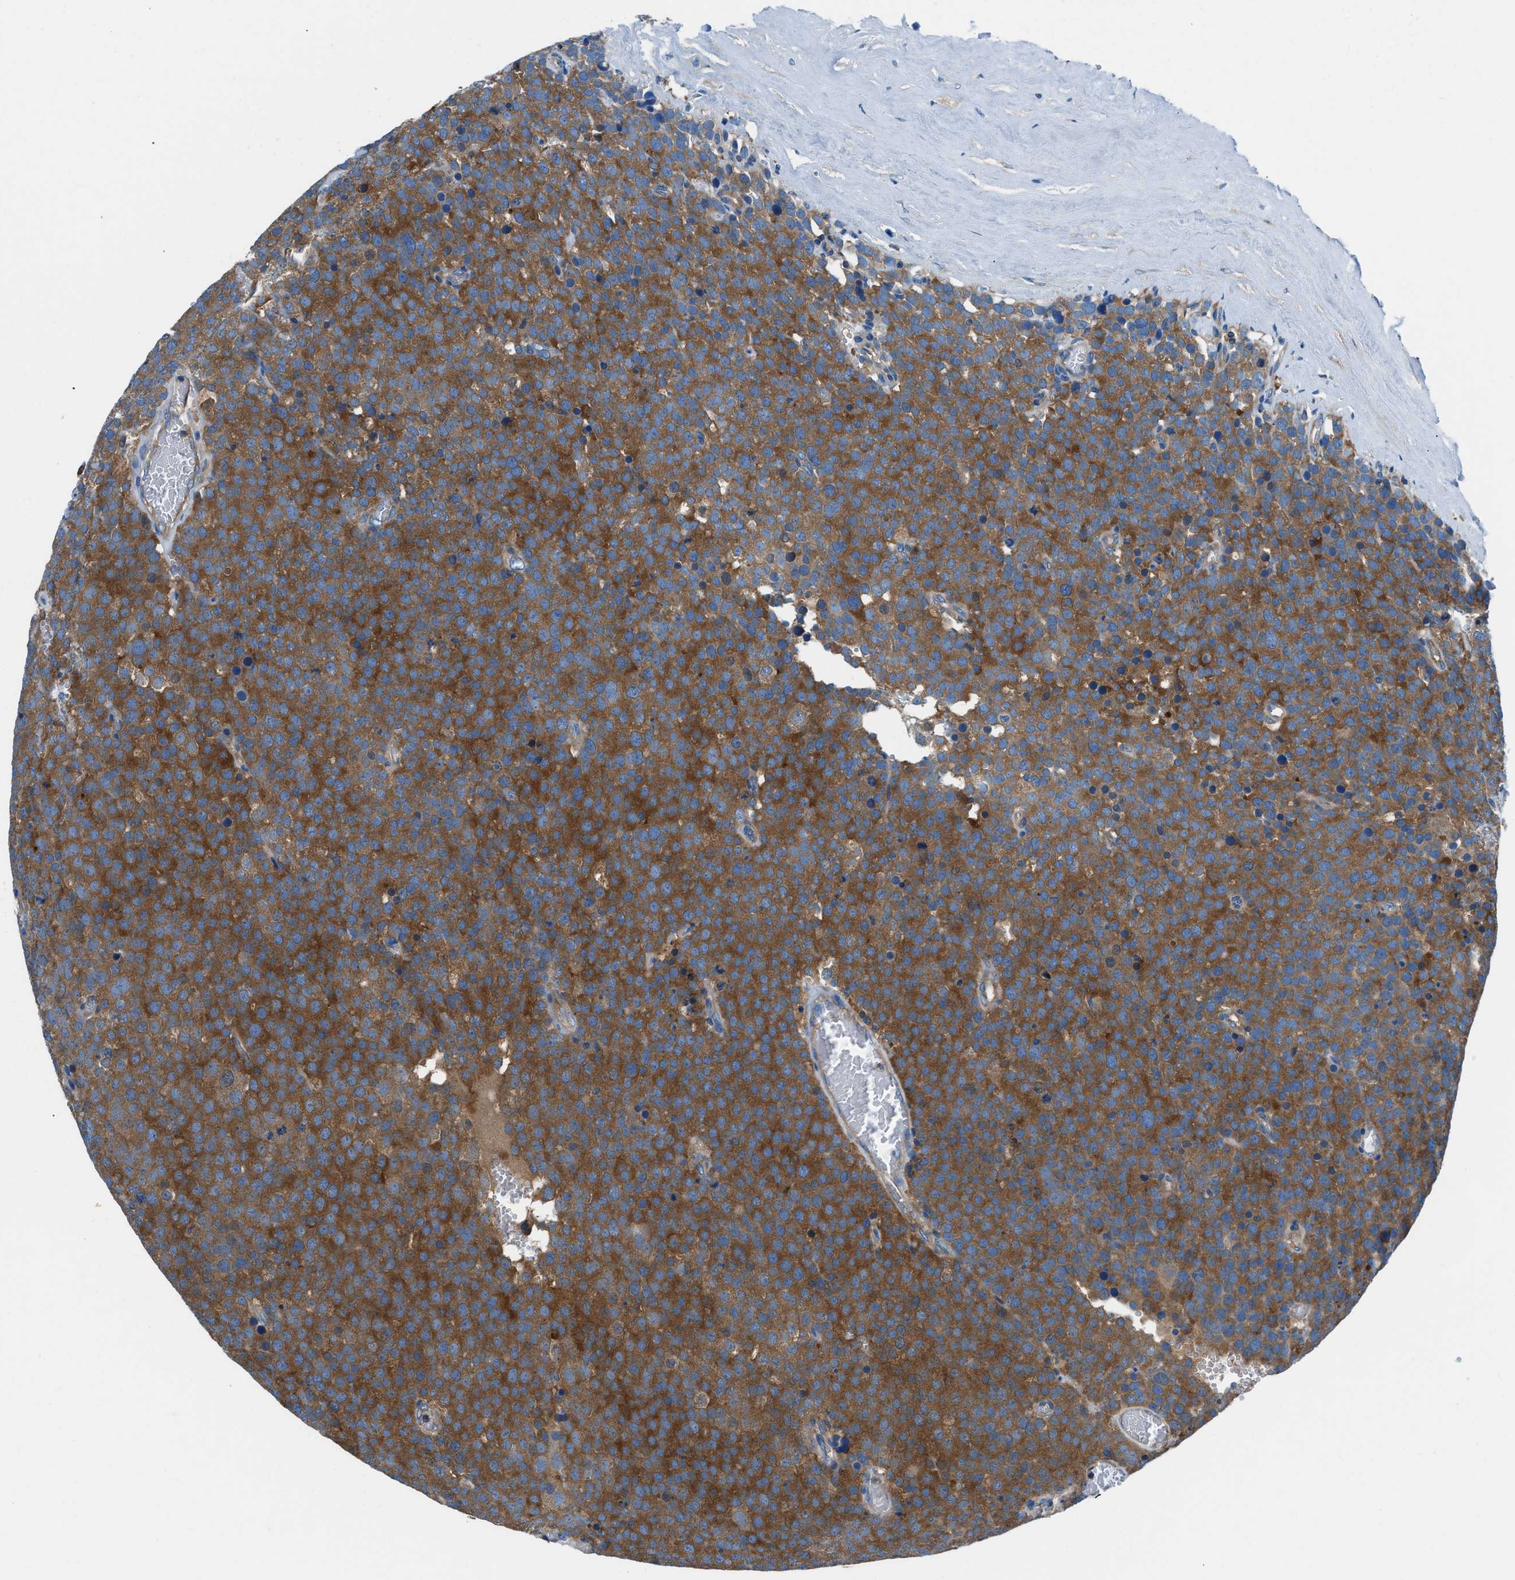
{"staining": {"intensity": "strong", "quantity": ">75%", "location": "cytoplasmic/membranous"}, "tissue": "testis cancer", "cell_type": "Tumor cells", "image_type": "cancer", "snomed": [{"axis": "morphology", "description": "Normal tissue, NOS"}, {"axis": "morphology", "description": "Seminoma, NOS"}, {"axis": "topography", "description": "Testis"}], "caption": "Testis cancer tissue shows strong cytoplasmic/membranous expression in about >75% of tumor cells, visualized by immunohistochemistry.", "gene": "SARS1", "patient": {"sex": "male", "age": 71}}